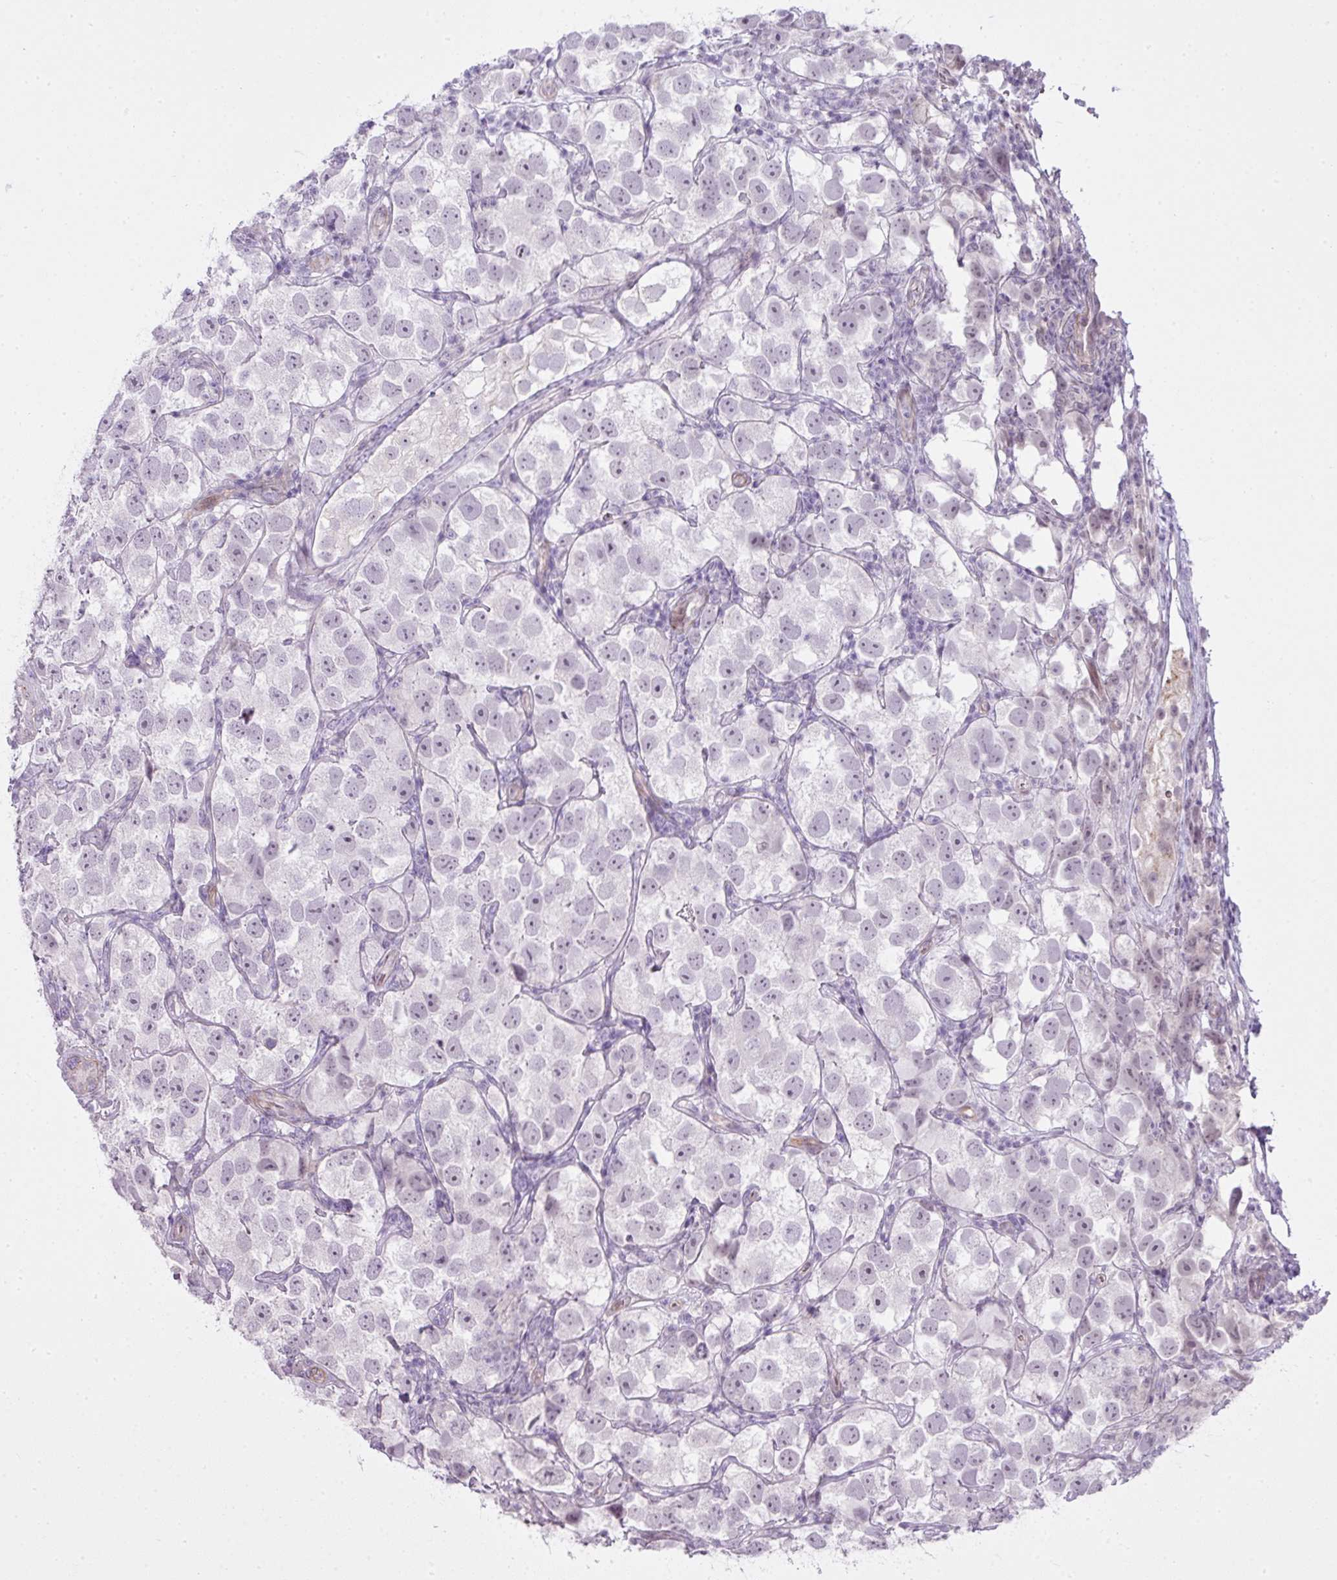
{"staining": {"intensity": "negative", "quantity": "none", "location": "none"}, "tissue": "testis cancer", "cell_type": "Tumor cells", "image_type": "cancer", "snomed": [{"axis": "morphology", "description": "Seminoma, NOS"}, {"axis": "topography", "description": "Testis"}], "caption": "Immunohistochemical staining of testis seminoma displays no significant positivity in tumor cells.", "gene": "ZNF688", "patient": {"sex": "male", "age": 26}}